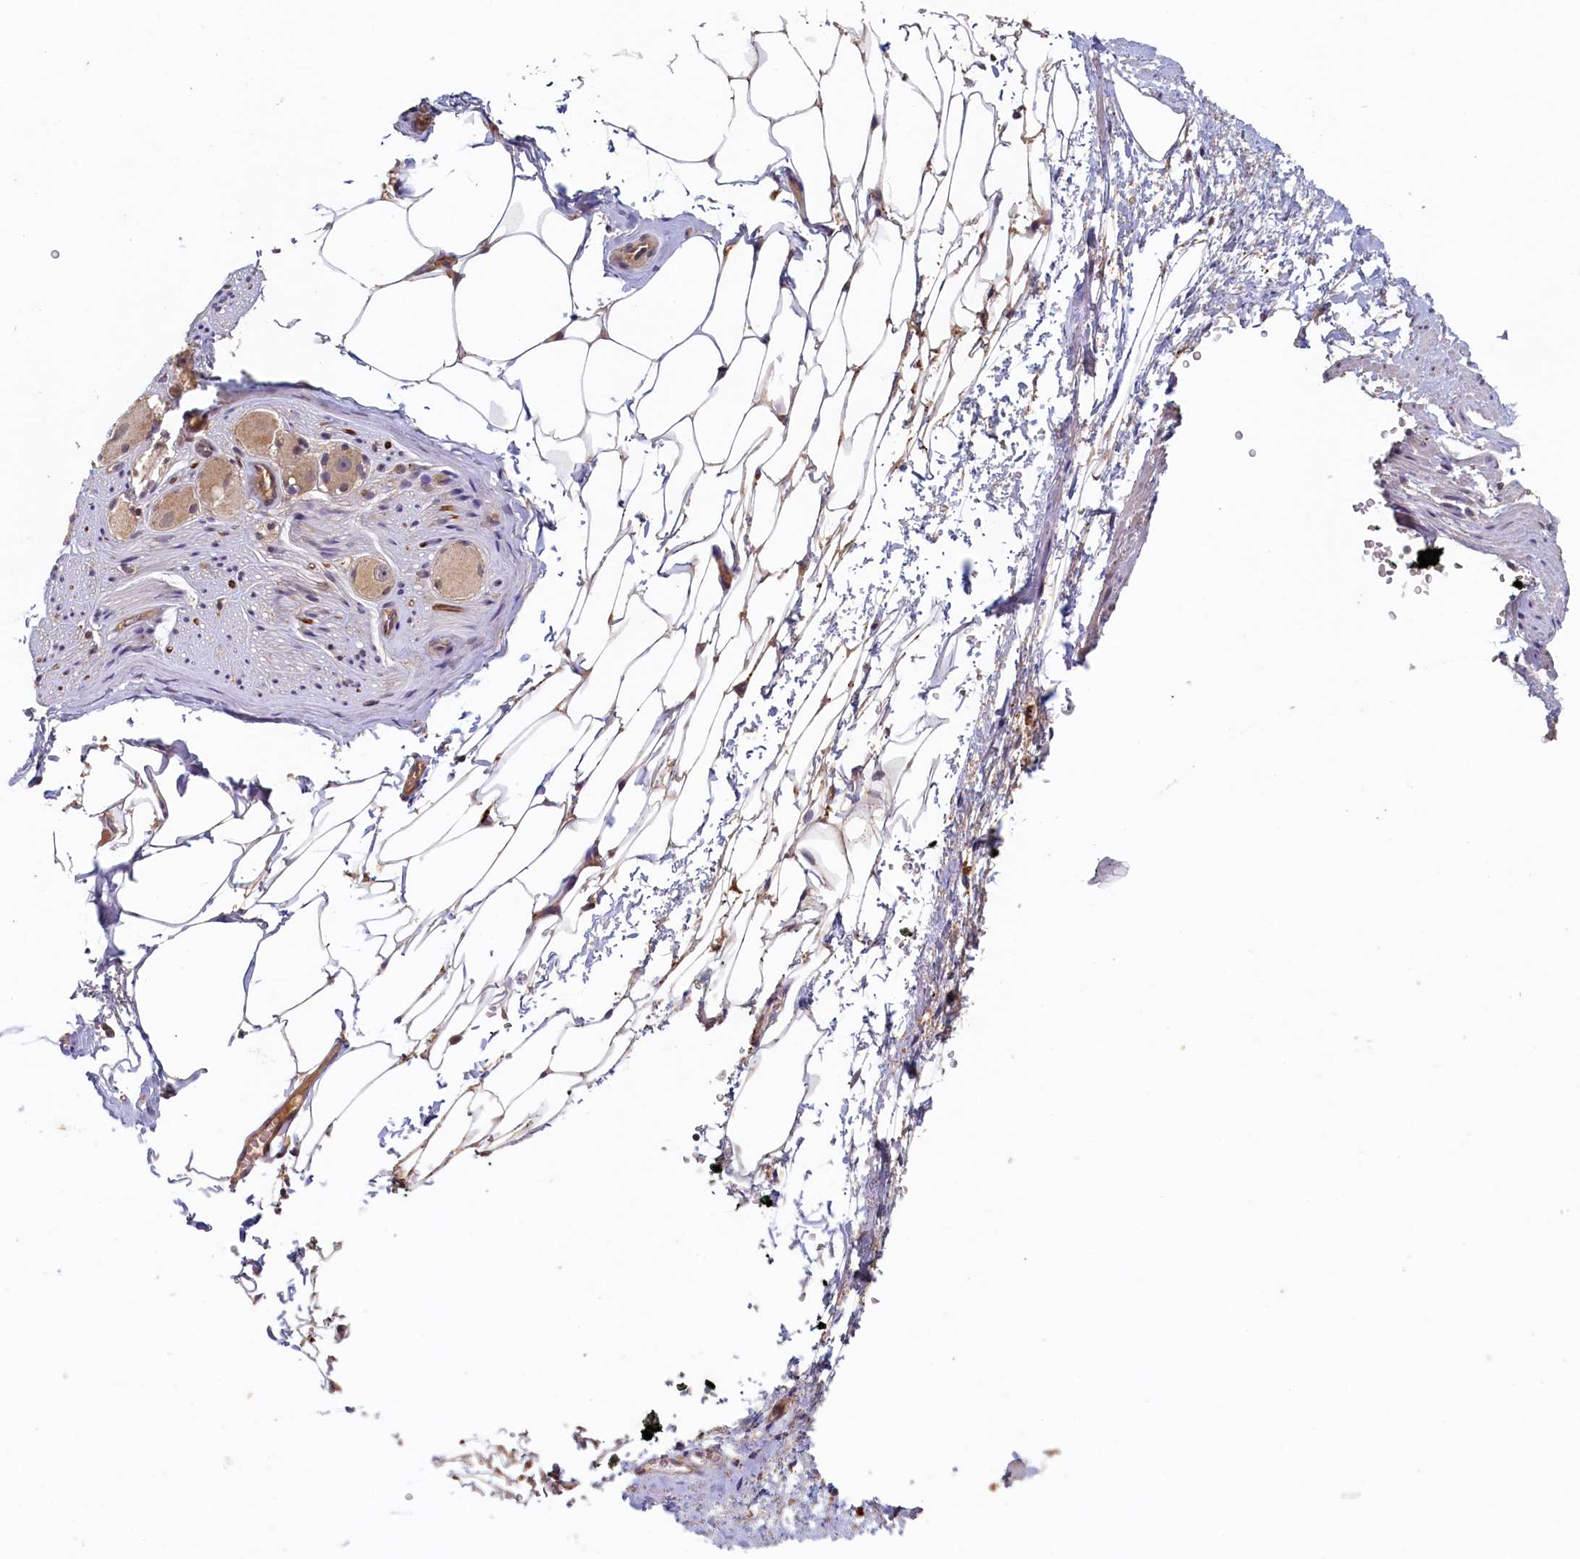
{"staining": {"intensity": "negative", "quantity": "none", "location": "none"}, "tissue": "adipose tissue", "cell_type": "Adipocytes", "image_type": "normal", "snomed": [{"axis": "morphology", "description": "Normal tissue, NOS"}, {"axis": "morphology", "description": "Adenocarcinoma, Low grade"}, {"axis": "topography", "description": "Prostate"}, {"axis": "topography", "description": "Peripheral nerve tissue"}], "caption": "High power microscopy image of an IHC image of normal adipose tissue, revealing no significant positivity in adipocytes.", "gene": "NUBP2", "patient": {"sex": "male", "age": 63}}